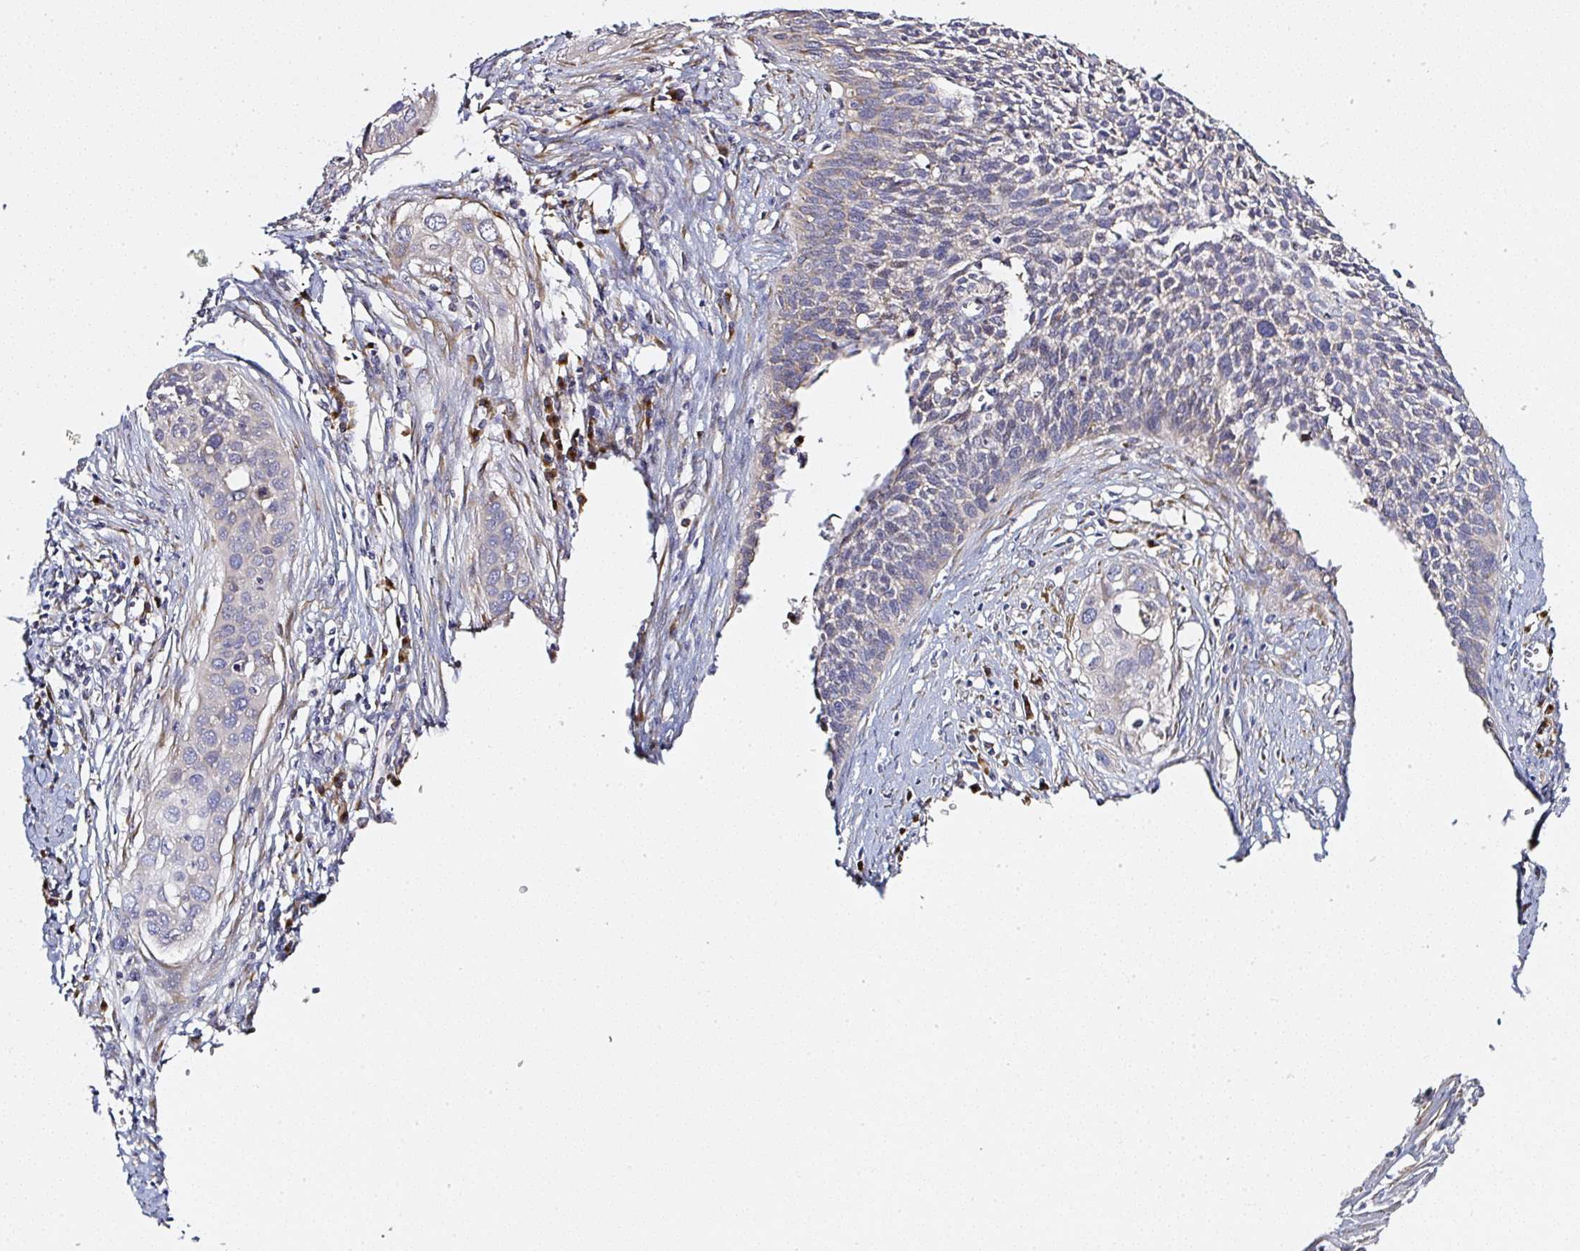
{"staining": {"intensity": "moderate", "quantity": "<25%", "location": "cytoplasmic/membranous"}, "tissue": "cervical cancer", "cell_type": "Tumor cells", "image_type": "cancer", "snomed": [{"axis": "morphology", "description": "Squamous cell carcinoma, NOS"}, {"axis": "topography", "description": "Cervix"}], "caption": "Human cervical cancer (squamous cell carcinoma) stained for a protein (brown) exhibits moderate cytoplasmic/membranous positive expression in approximately <25% of tumor cells.", "gene": "MLX", "patient": {"sex": "female", "age": 34}}